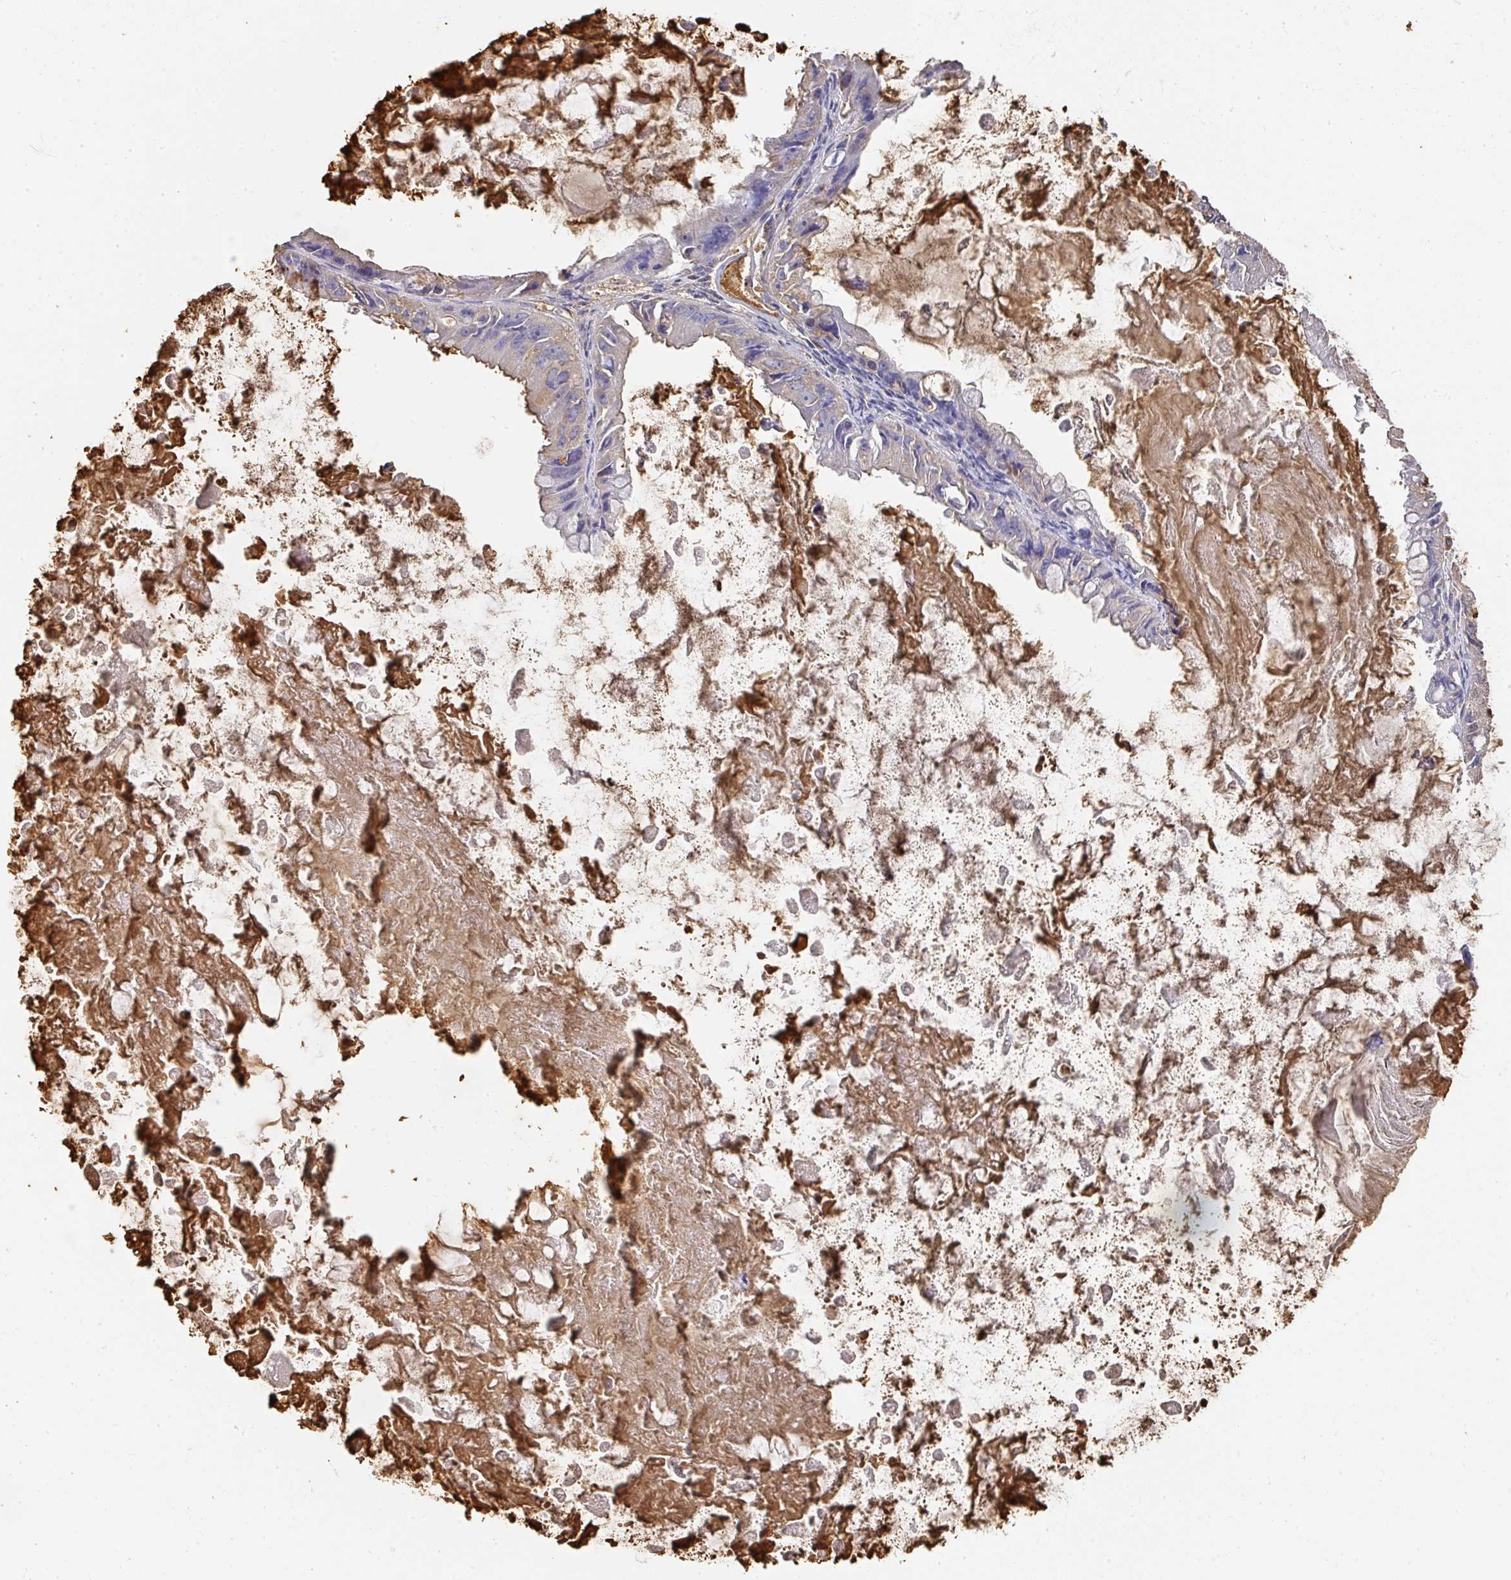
{"staining": {"intensity": "negative", "quantity": "none", "location": "none"}, "tissue": "ovarian cancer", "cell_type": "Tumor cells", "image_type": "cancer", "snomed": [{"axis": "morphology", "description": "Cystadenocarcinoma, mucinous, NOS"}, {"axis": "topography", "description": "Ovary"}], "caption": "High magnification brightfield microscopy of ovarian cancer stained with DAB (3,3'-diaminobenzidine) (brown) and counterstained with hematoxylin (blue): tumor cells show no significant expression.", "gene": "ALB", "patient": {"sex": "female", "age": 61}}